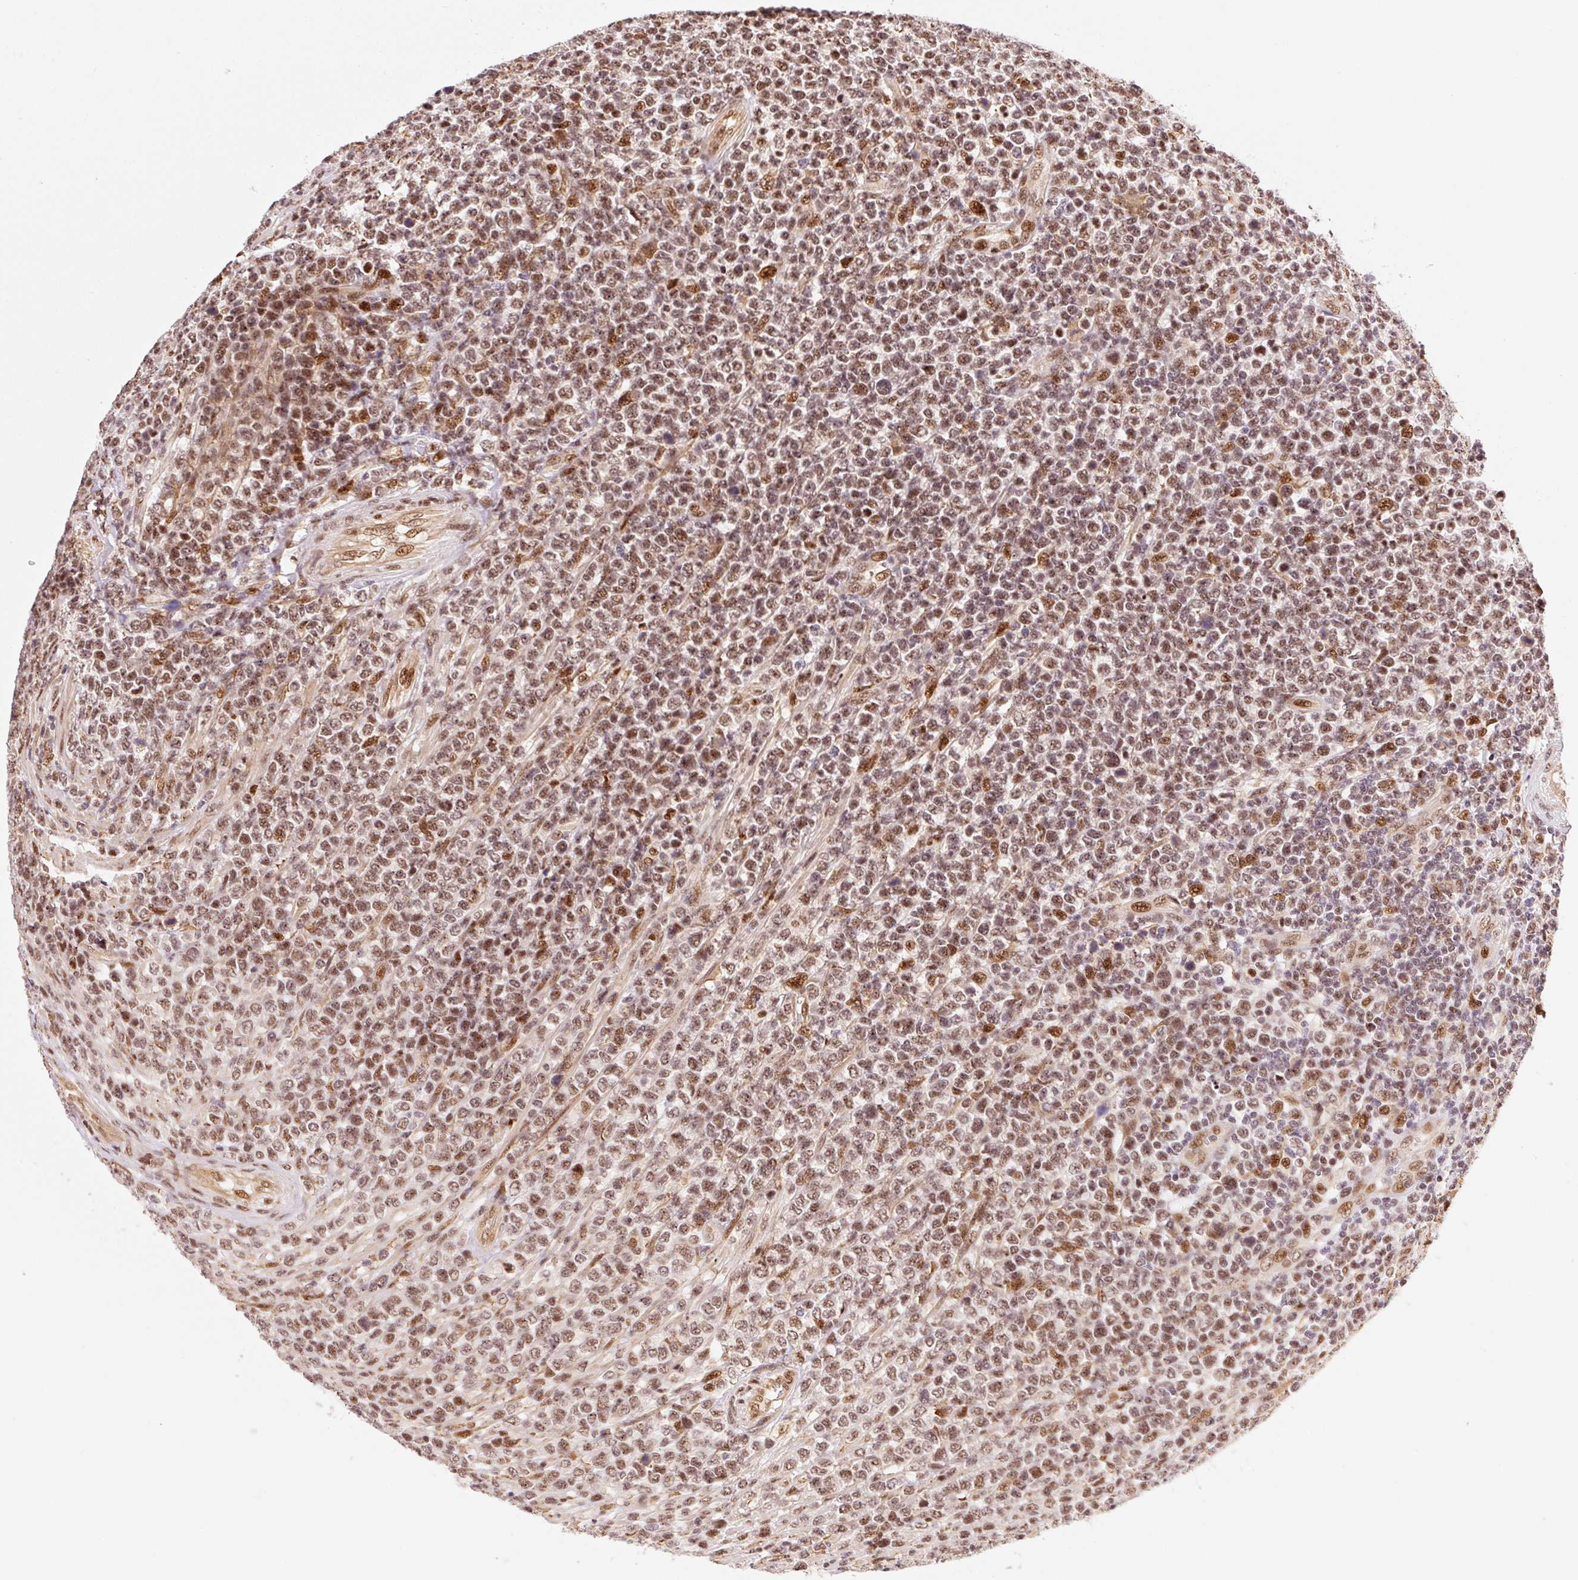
{"staining": {"intensity": "moderate", "quantity": ">75%", "location": "nuclear"}, "tissue": "lymphoma", "cell_type": "Tumor cells", "image_type": "cancer", "snomed": [{"axis": "morphology", "description": "Malignant lymphoma, non-Hodgkin's type, High grade"}, {"axis": "topography", "description": "Soft tissue"}], "caption": "A medium amount of moderate nuclear staining is identified in approximately >75% of tumor cells in high-grade malignant lymphoma, non-Hodgkin's type tissue. Ihc stains the protein of interest in brown and the nuclei are stained blue.", "gene": "INTS8", "patient": {"sex": "female", "age": 56}}